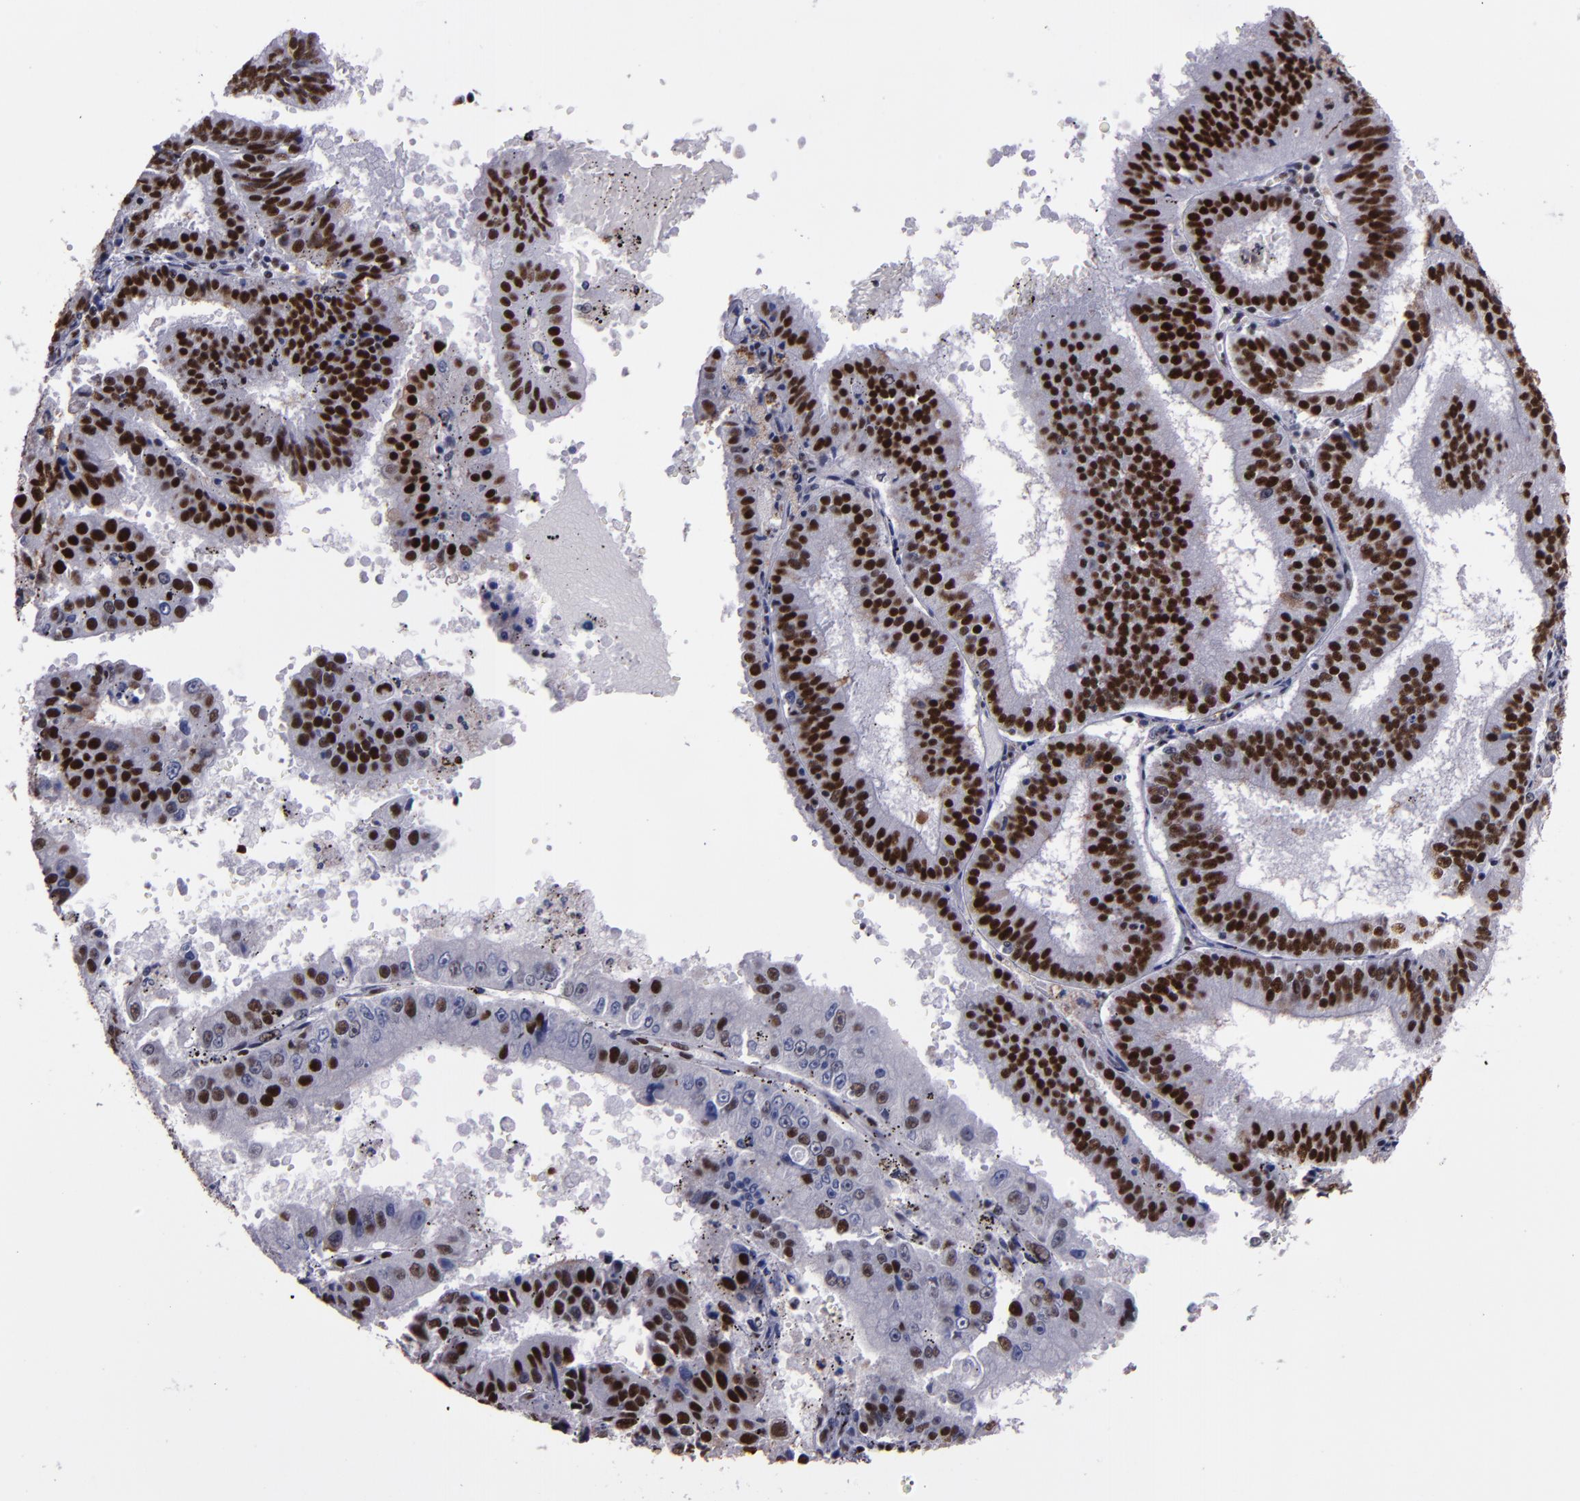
{"staining": {"intensity": "strong", "quantity": ">75%", "location": "nuclear"}, "tissue": "endometrial cancer", "cell_type": "Tumor cells", "image_type": "cancer", "snomed": [{"axis": "morphology", "description": "Adenocarcinoma, NOS"}, {"axis": "topography", "description": "Endometrium"}], "caption": "Protein staining shows strong nuclear positivity in about >75% of tumor cells in adenocarcinoma (endometrial).", "gene": "PPP4R3A", "patient": {"sex": "female", "age": 66}}